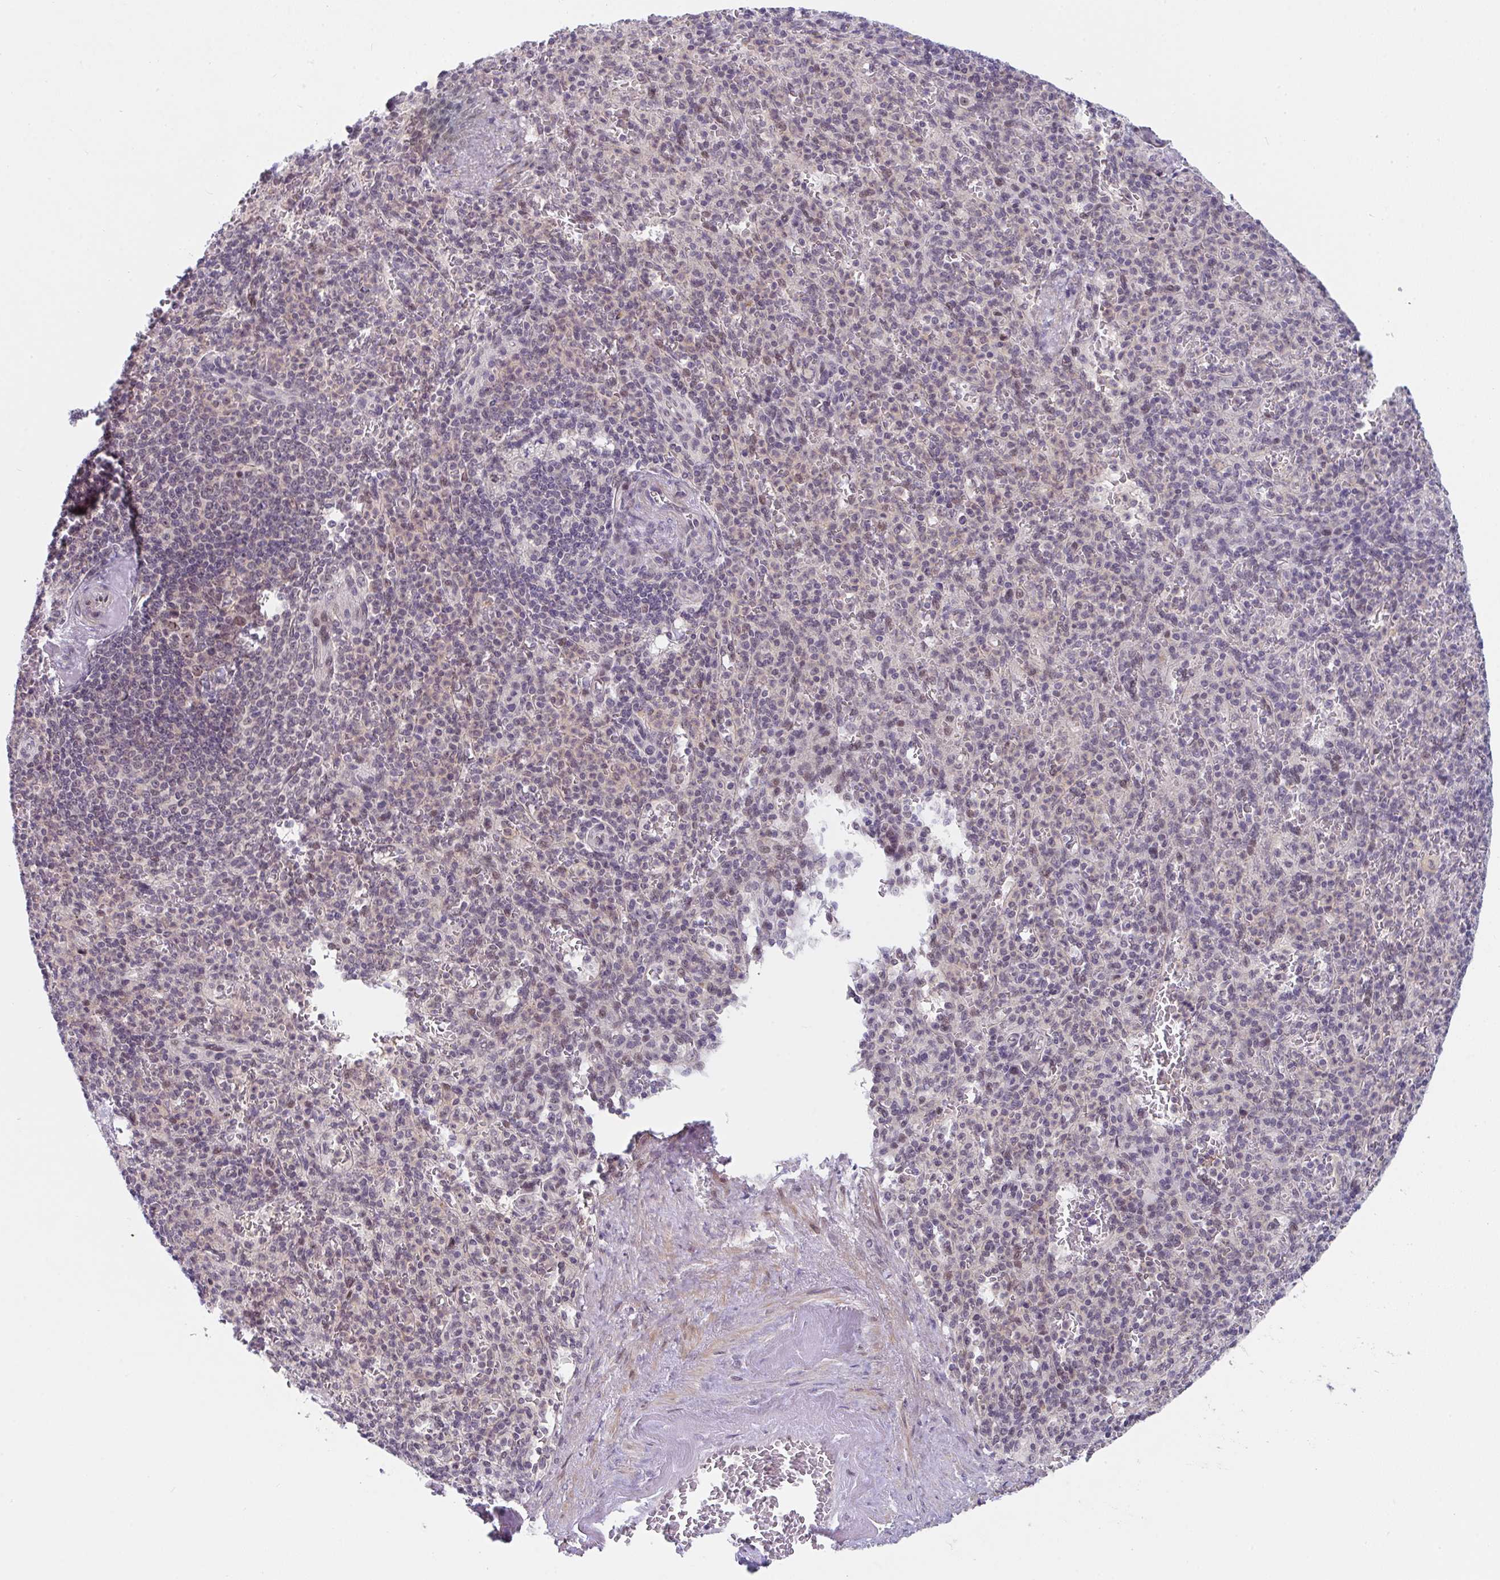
{"staining": {"intensity": "moderate", "quantity": "25%-75%", "location": "nuclear"}, "tissue": "spleen", "cell_type": "Cells in red pulp", "image_type": "normal", "snomed": [{"axis": "morphology", "description": "Normal tissue, NOS"}, {"axis": "topography", "description": "Spleen"}], "caption": "Brown immunohistochemical staining in unremarkable spleen displays moderate nuclear staining in about 25%-75% of cells in red pulp.", "gene": "RBM18", "patient": {"sex": "female", "age": 74}}